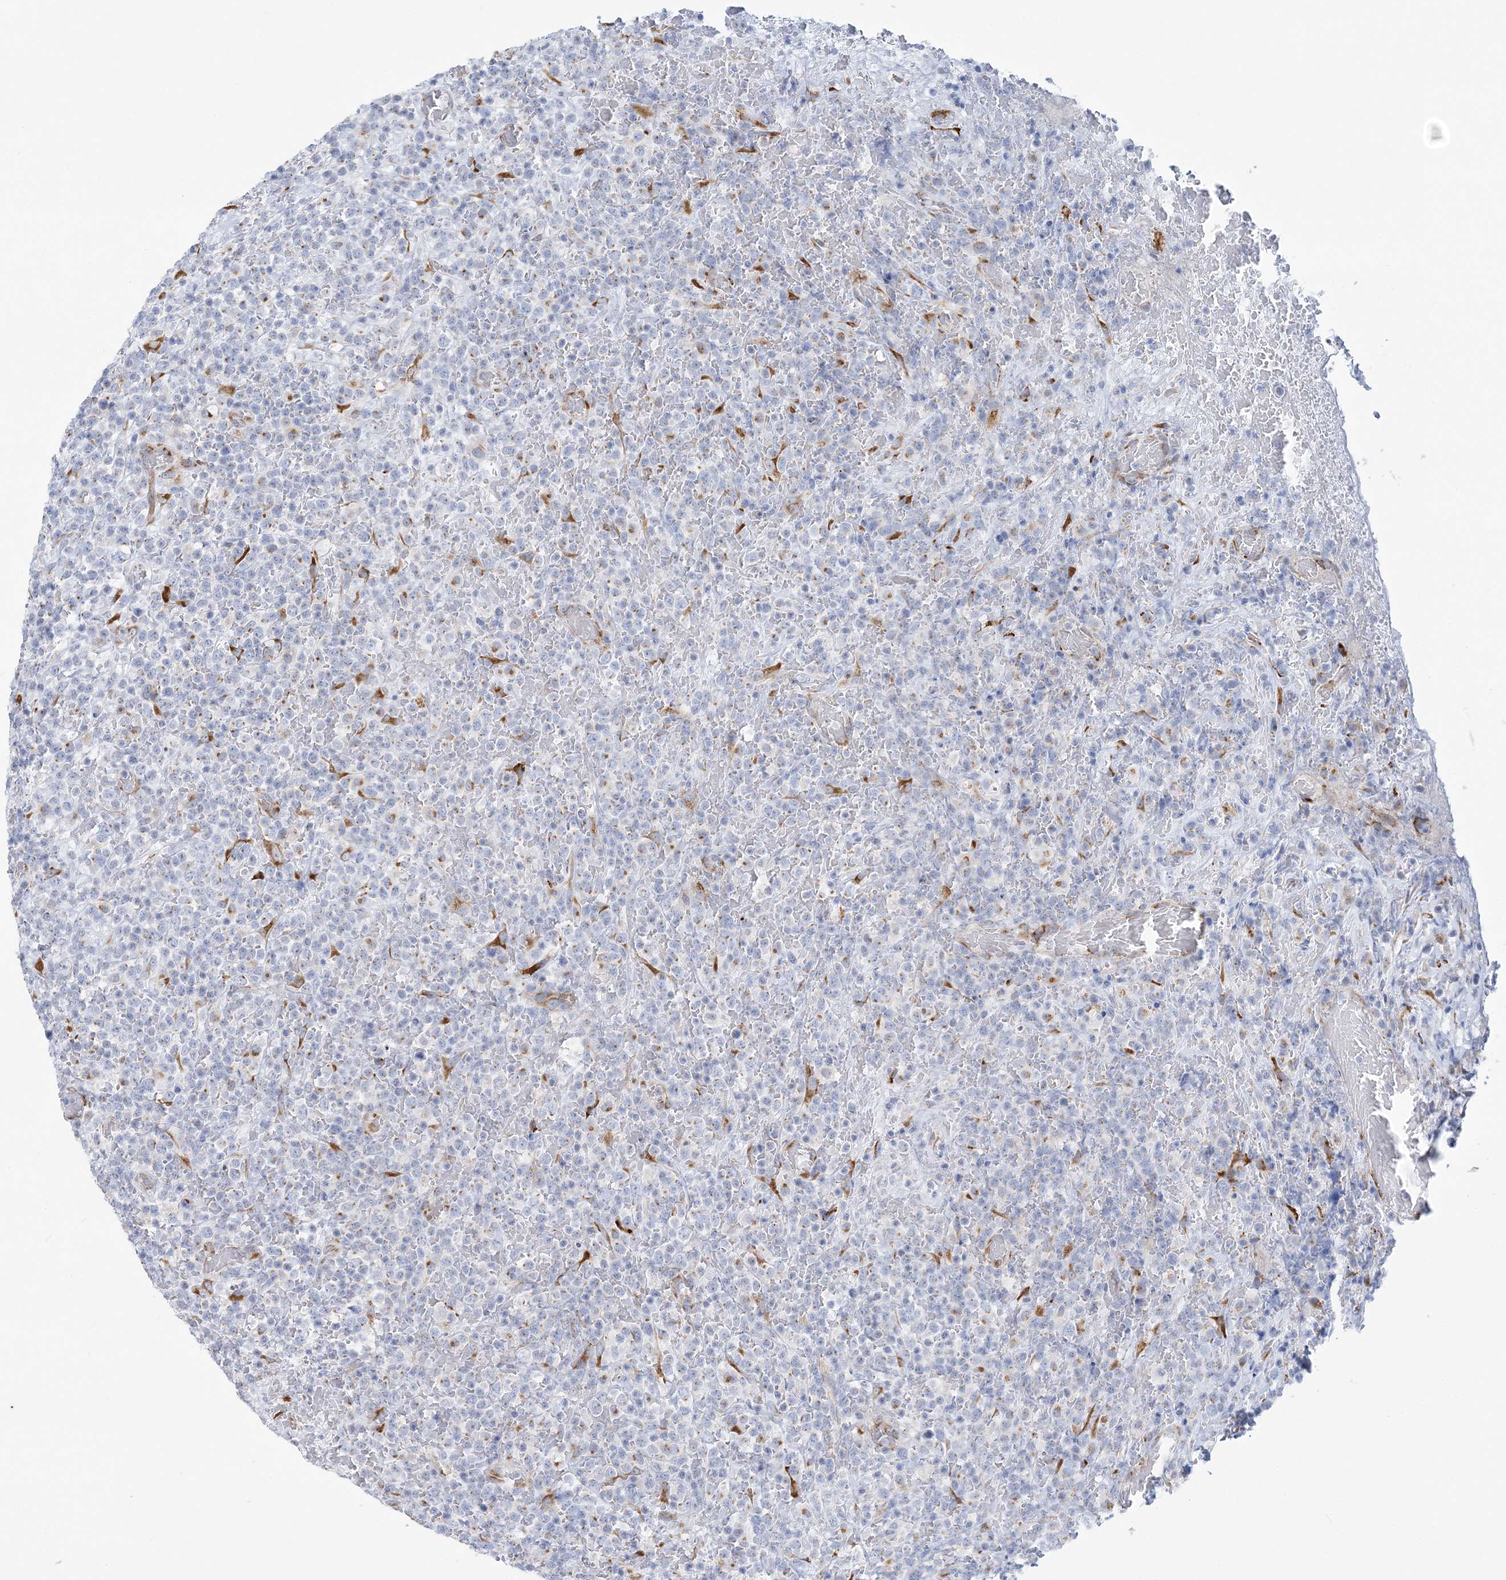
{"staining": {"intensity": "negative", "quantity": "none", "location": "none"}, "tissue": "lymphoma", "cell_type": "Tumor cells", "image_type": "cancer", "snomed": [{"axis": "morphology", "description": "Malignant lymphoma, non-Hodgkin's type, High grade"}, {"axis": "topography", "description": "Colon"}], "caption": "Tumor cells are negative for protein expression in human lymphoma.", "gene": "PLEKHG4B", "patient": {"sex": "female", "age": 53}}